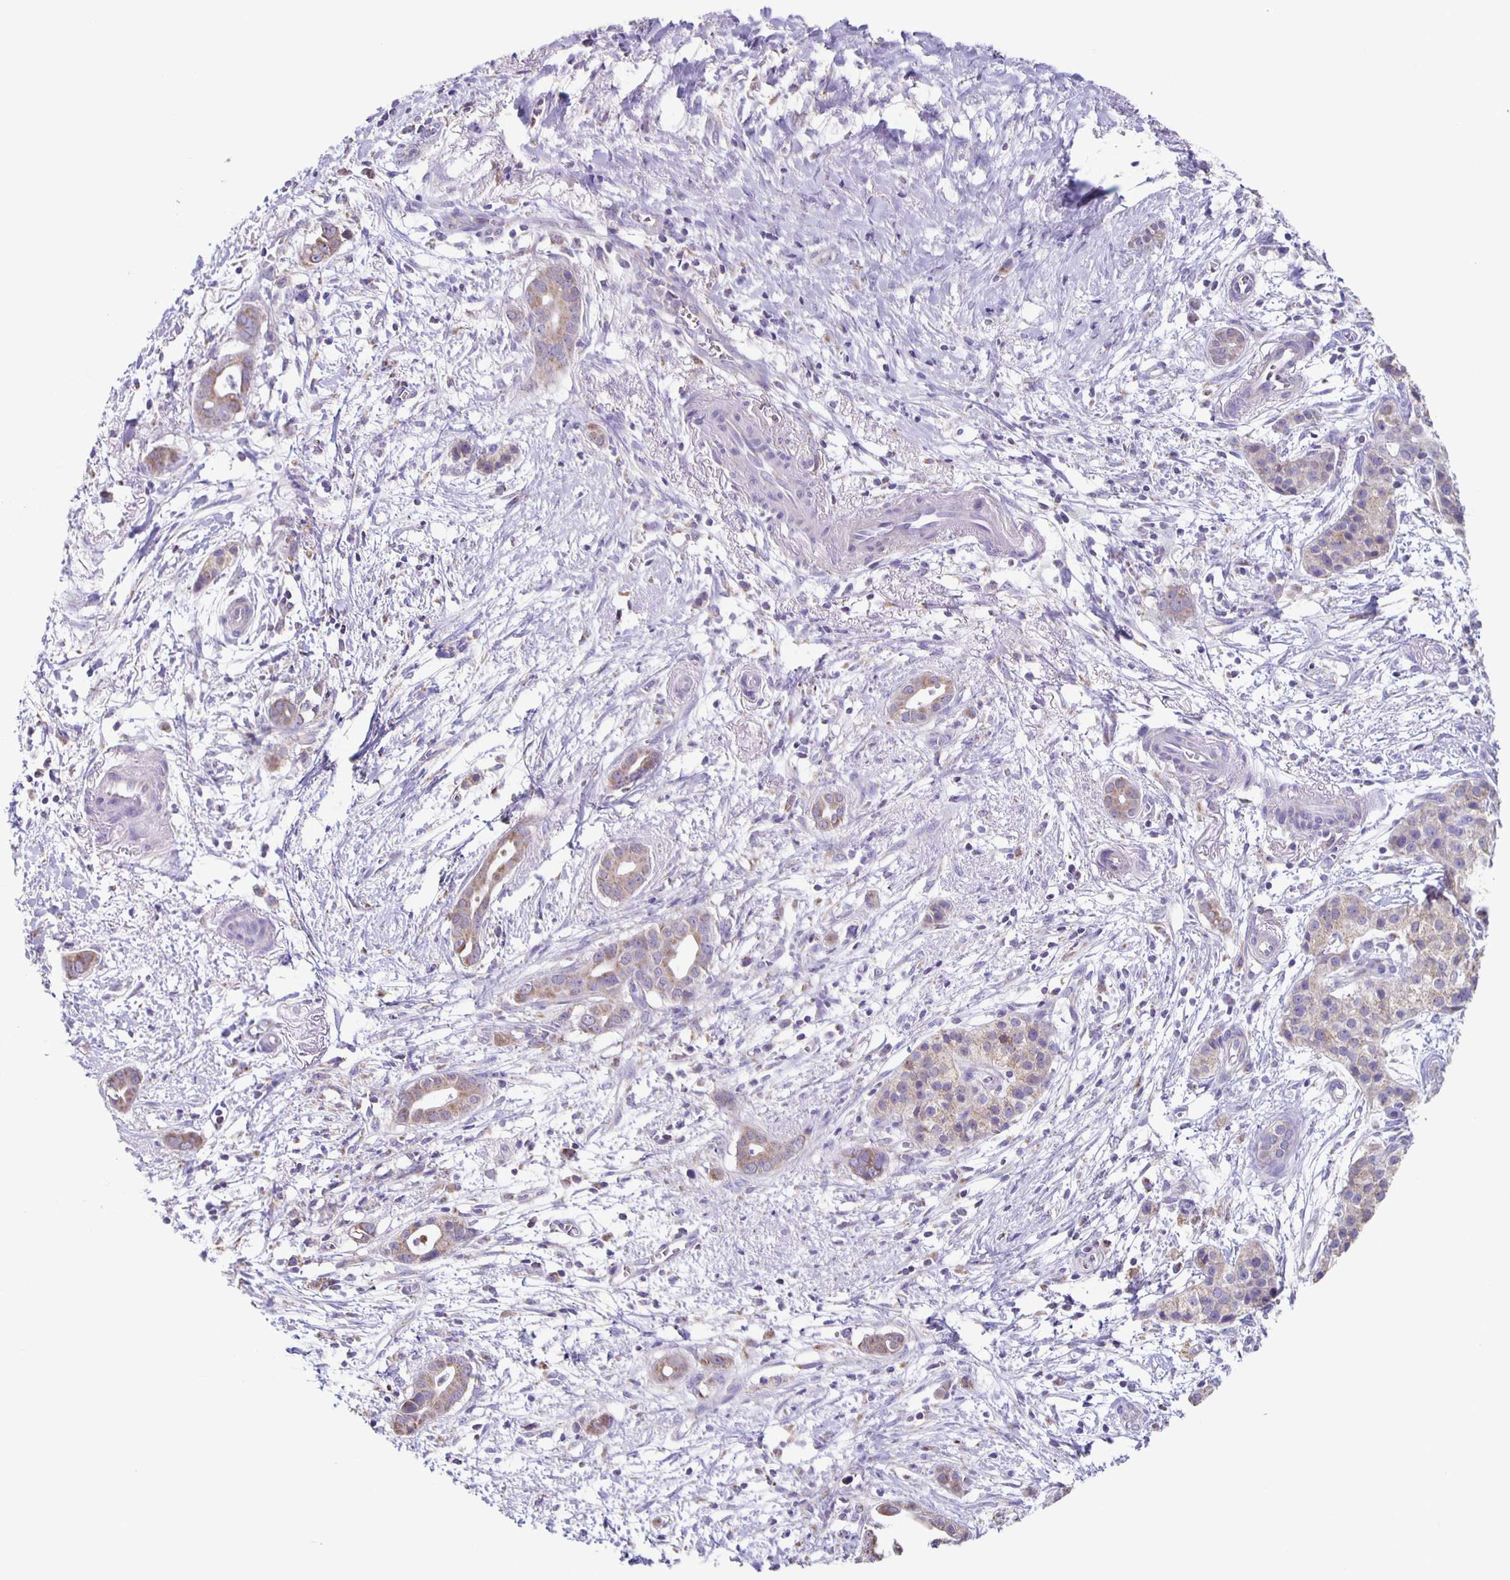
{"staining": {"intensity": "moderate", "quantity": "25%-75%", "location": "cytoplasmic/membranous"}, "tissue": "pancreatic cancer", "cell_type": "Tumor cells", "image_type": "cancer", "snomed": [{"axis": "morphology", "description": "Adenocarcinoma, NOS"}, {"axis": "topography", "description": "Pancreas"}], "caption": "Human pancreatic adenocarcinoma stained with a protein marker reveals moderate staining in tumor cells.", "gene": "TPPP", "patient": {"sex": "male", "age": 61}}